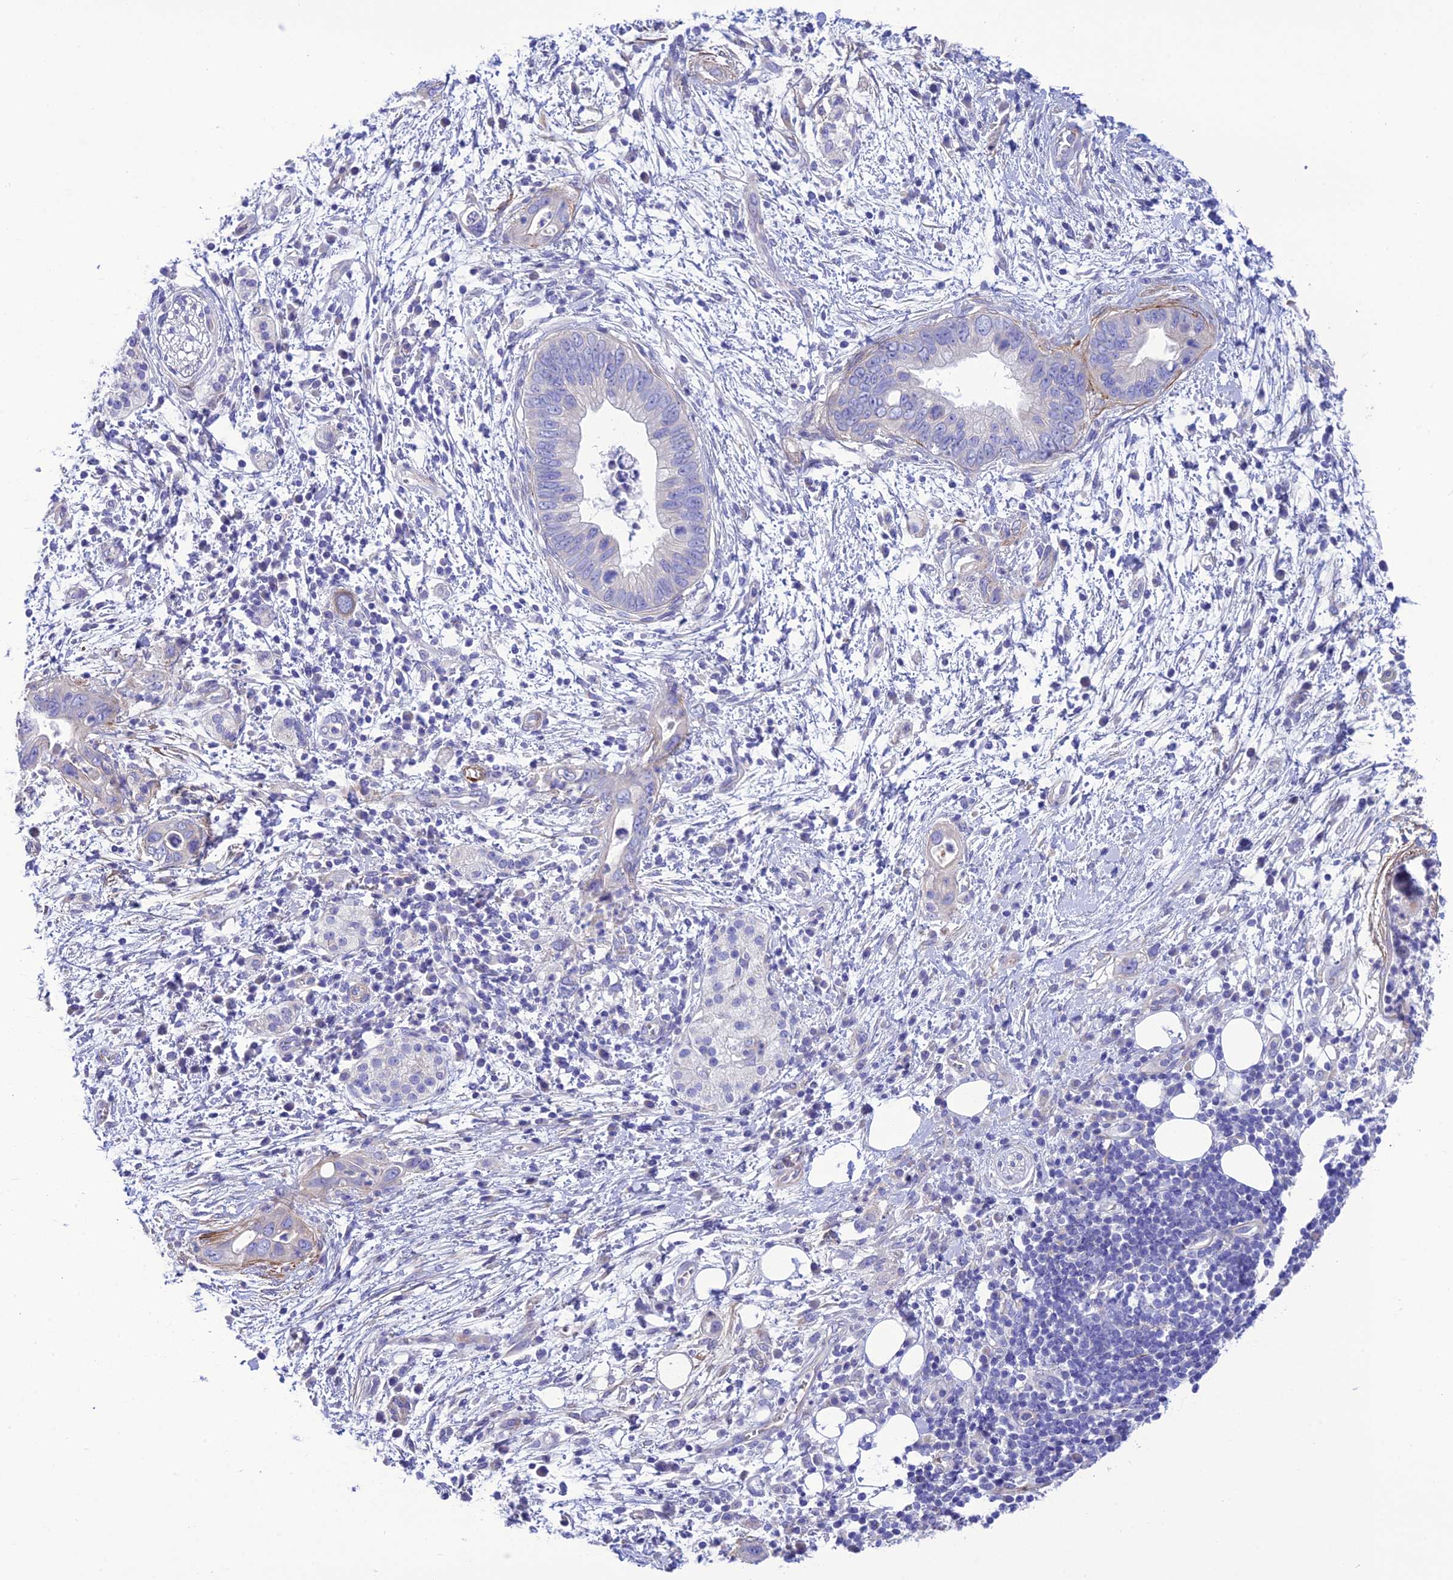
{"staining": {"intensity": "negative", "quantity": "none", "location": "none"}, "tissue": "pancreatic cancer", "cell_type": "Tumor cells", "image_type": "cancer", "snomed": [{"axis": "morphology", "description": "Adenocarcinoma, NOS"}, {"axis": "topography", "description": "Pancreas"}], "caption": "Tumor cells show no significant positivity in adenocarcinoma (pancreatic).", "gene": "FRA10AC1", "patient": {"sex": "male", "age": 75}}